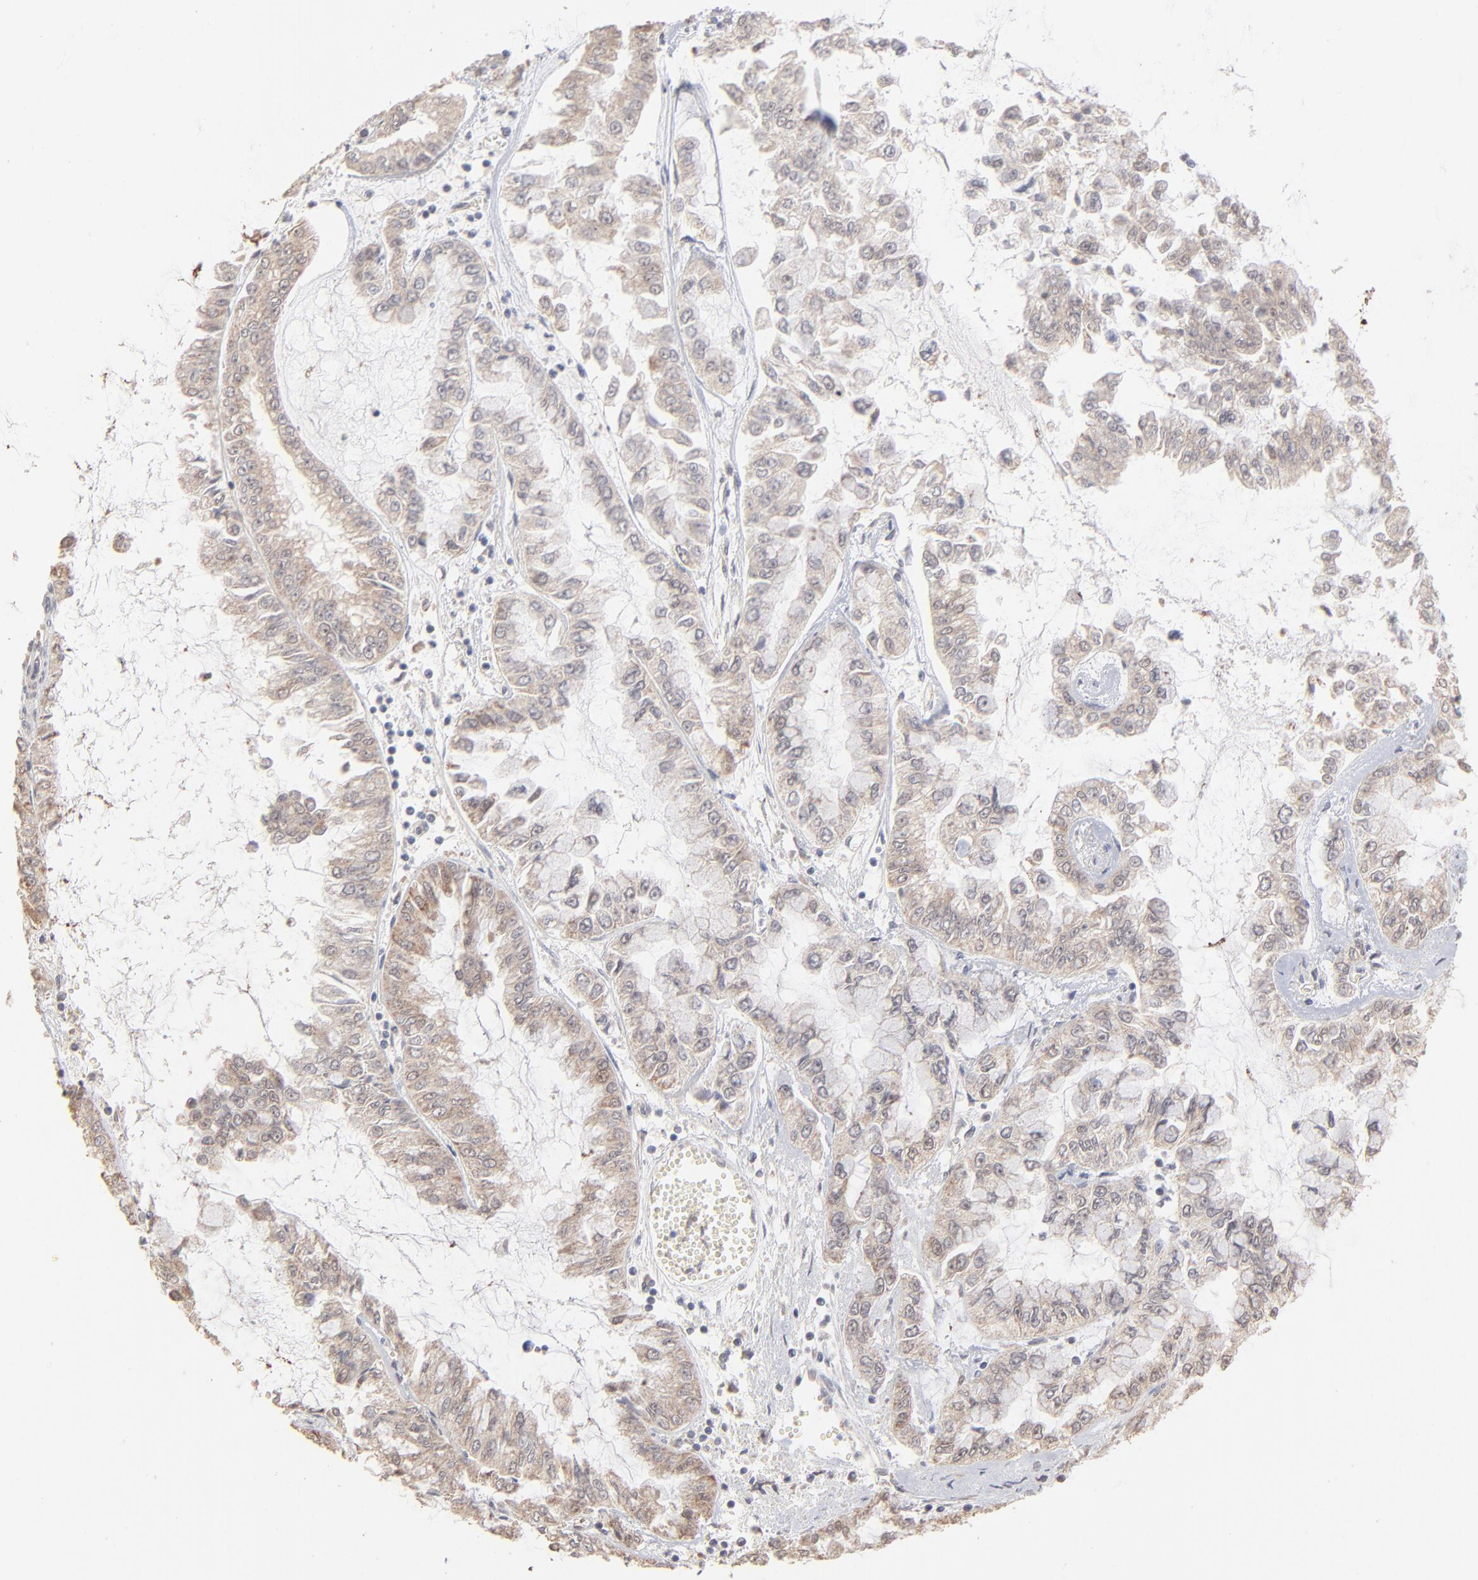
{"staining": {"intensity": "weak", "quantity": "25%-75%", "location": "cytoplasmic/membranous"}, "tissue": "liver cancer", "cell_type": "Tumor cells", "image_type": "cancer", "snomed": [{"axis": "morphology", "description": "Cholangiocarcinoma"}, {"axis": "topography", "description": "Liver"}], "caption": "Cholangiocarcinoma (liver) tissue demonstrates weak cytoplasmic/membranous expression in about 25%-75% of tumor cells", "gene": "MSL2", "patient": {"sex": "female", "age": 79}}